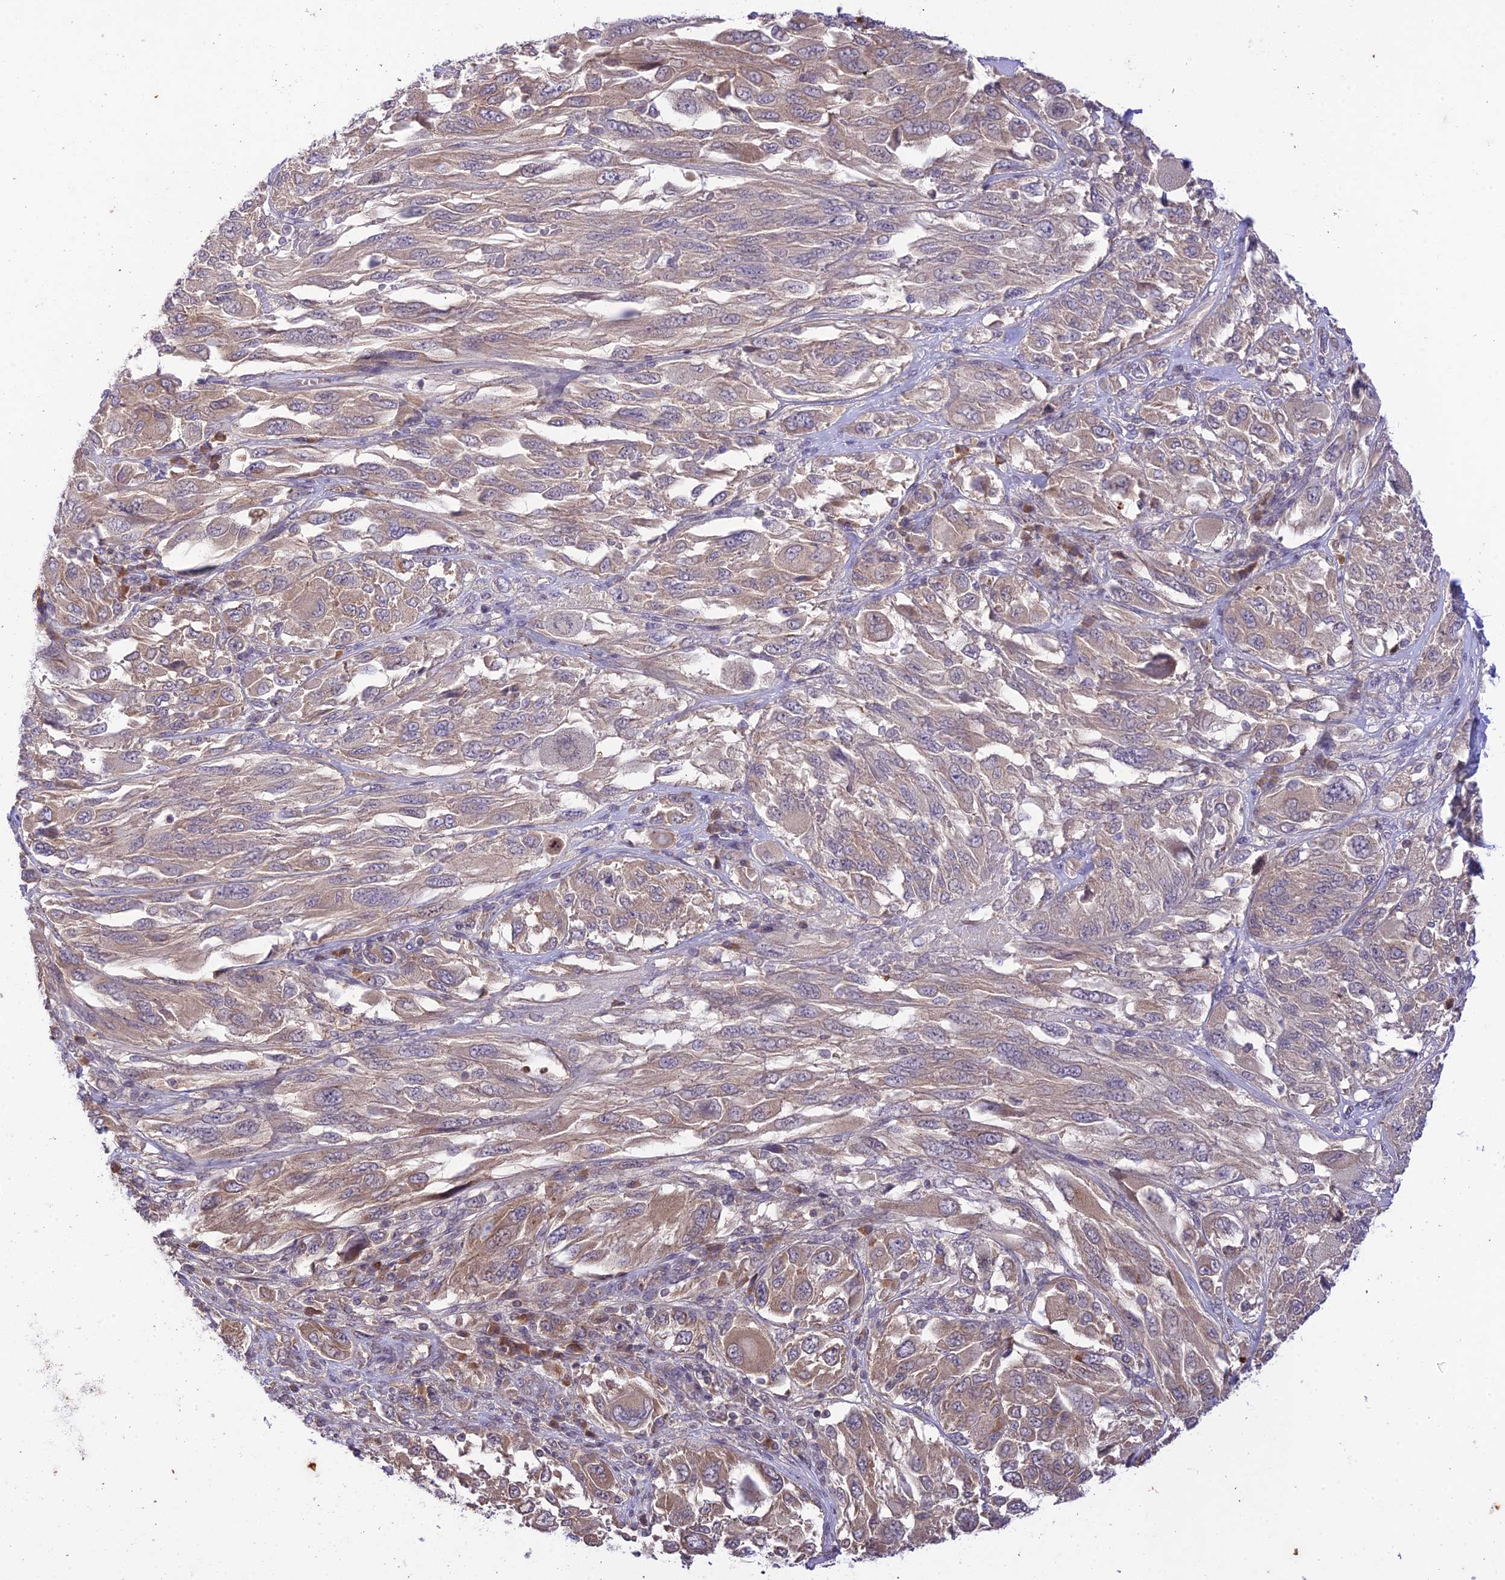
{"staining": {"intensity": "moderate", "quantity": "25%-75%", "location": "cytoplasmic/membranous"}, "tissue": "melanoma", "cell_type": "Tumor cells", "image_type": "cancer", "snomed": [{"axis": "morphology", "description": "Malignant melanoma, NOS"}, {"axis": "topography", "description": "Skin"}], "caption": "High-magnification brightfield microscopy of malignant melanoma stained with DAB (3,3'-diaminobenzidine) (brown) and counterstained with hematoxylin (blue). tumor cells exhibit moderate cytoplasmic/membranous positivity is seen in approximately25%-75% of cells. Using DAB (3,3'-diaminobenzidine) (brown) and hematoxylin (blue) stains, captured at high magnification using brightfield microscopy.", "gene": "TEKT1", "patient": {"sex": "female", "age": 91}}